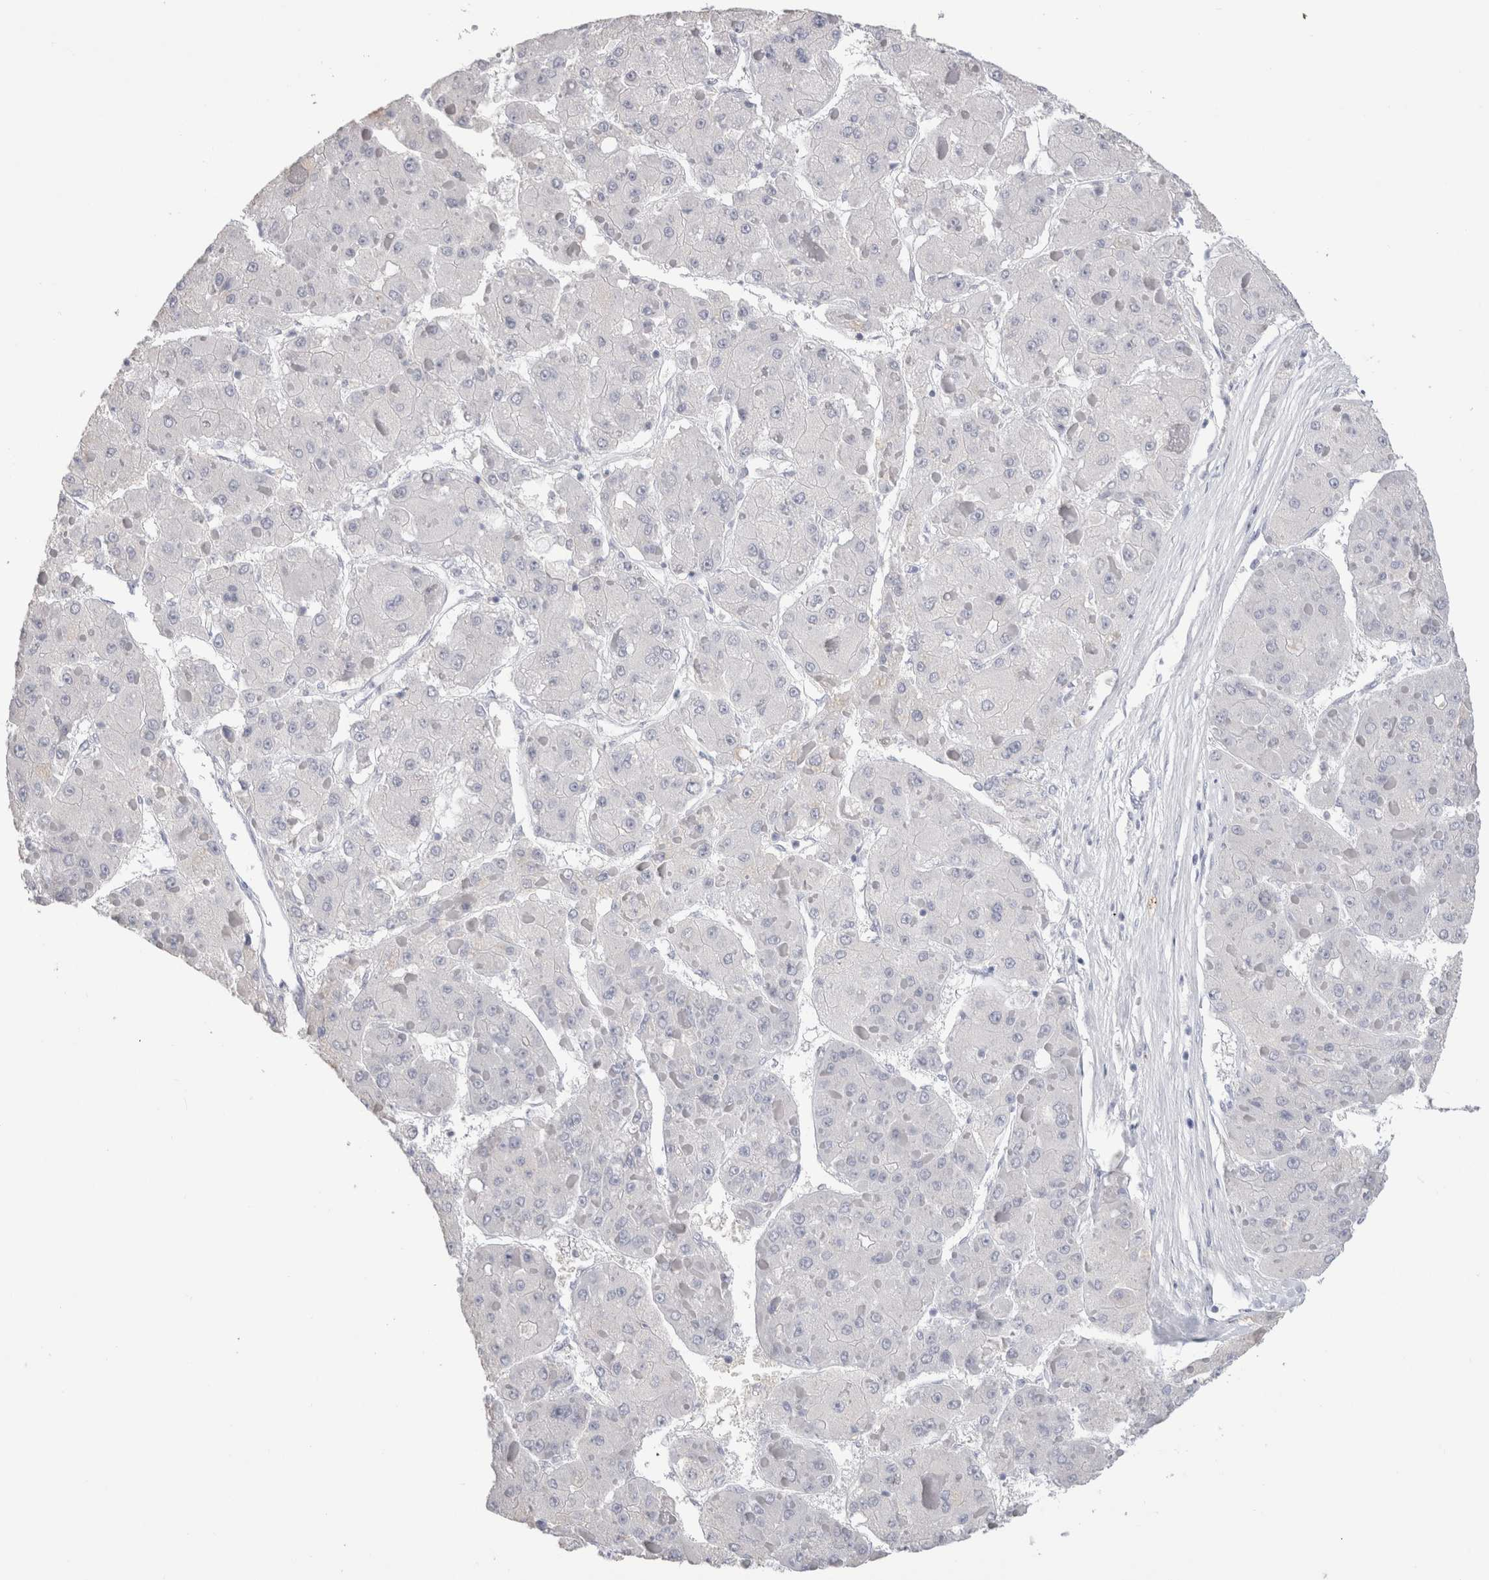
{"staining": {"intensity": "negative", "quantity": "none", "location": "none"}, "tissue": "liver cancer", "cell_type": "Tumor cells", "image_type": "cancer", "snomed": [{"axis": "morphology", "description": "Carcinoma, Hepatocellular, NOS"}, {"axis": "topography", "description": "Liver"}], "caption": "A high-resolution histopathology image shows IHC staining of hepatocellular carcinoma (liver), which exhibits no significant positivity in tumor cells.", "gene": "CD38", "patient": {"sex": "female", "age": 73}}